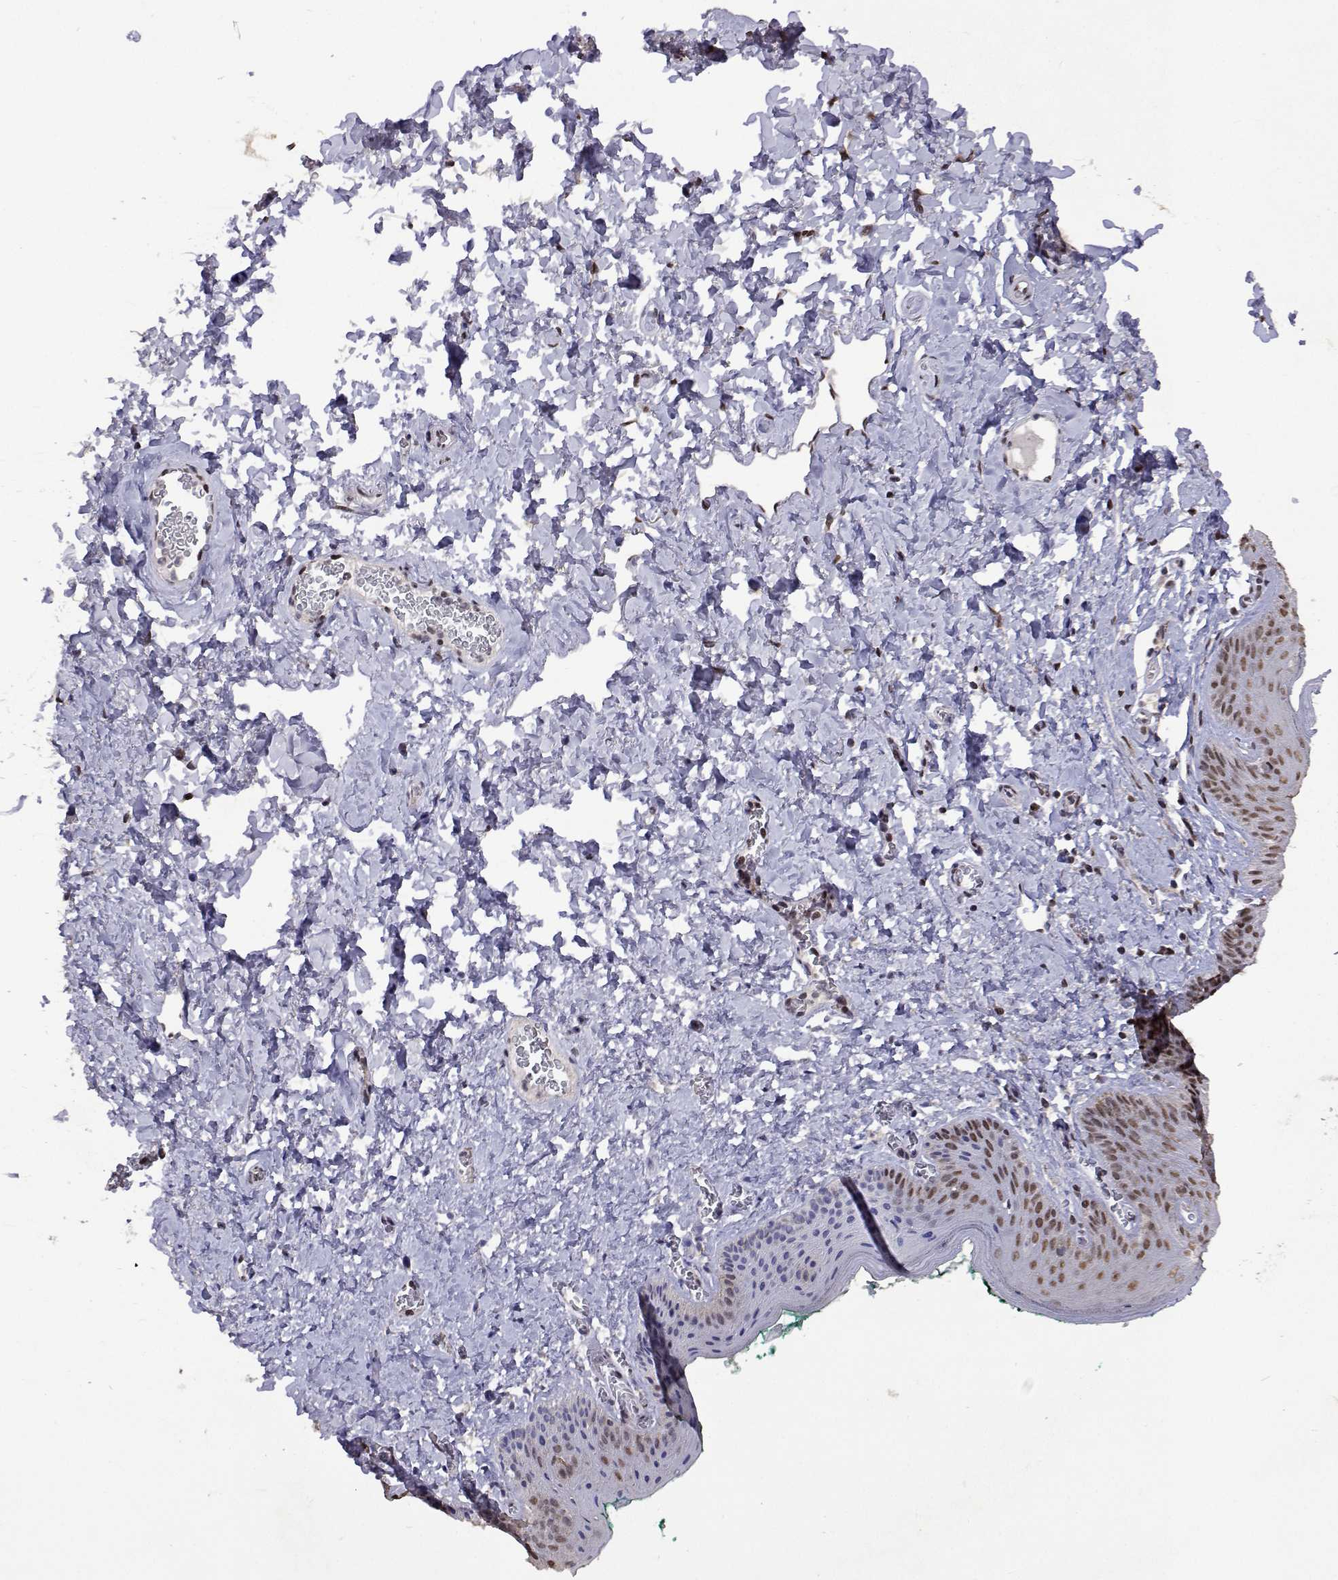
{"staining": {"intensity": "moderate", "quantity": ">75%", "location": "nuclear"}, "tissue": "skin", "cell_type": "Epidermal cells", "image_type": "normal", "snomed": [{"axis": "morphology", "description": "Normal tissue, NOS"}, {"axis": "topography", "description": "Vulva"}, {"axis": "topography", "description": "Peripheral nerve tissue"}], "caption": "High-magnification brightfield microscopy of unremarkable skin stained with DAB (brown) and counterstained with hematoxylin (blue). epidermal cells exhibit moderate nuclear positivity is seen in approximately>75% of cells.", "gene": "HNRNPA0", "patient": {"sex": "female", "age": 66}}